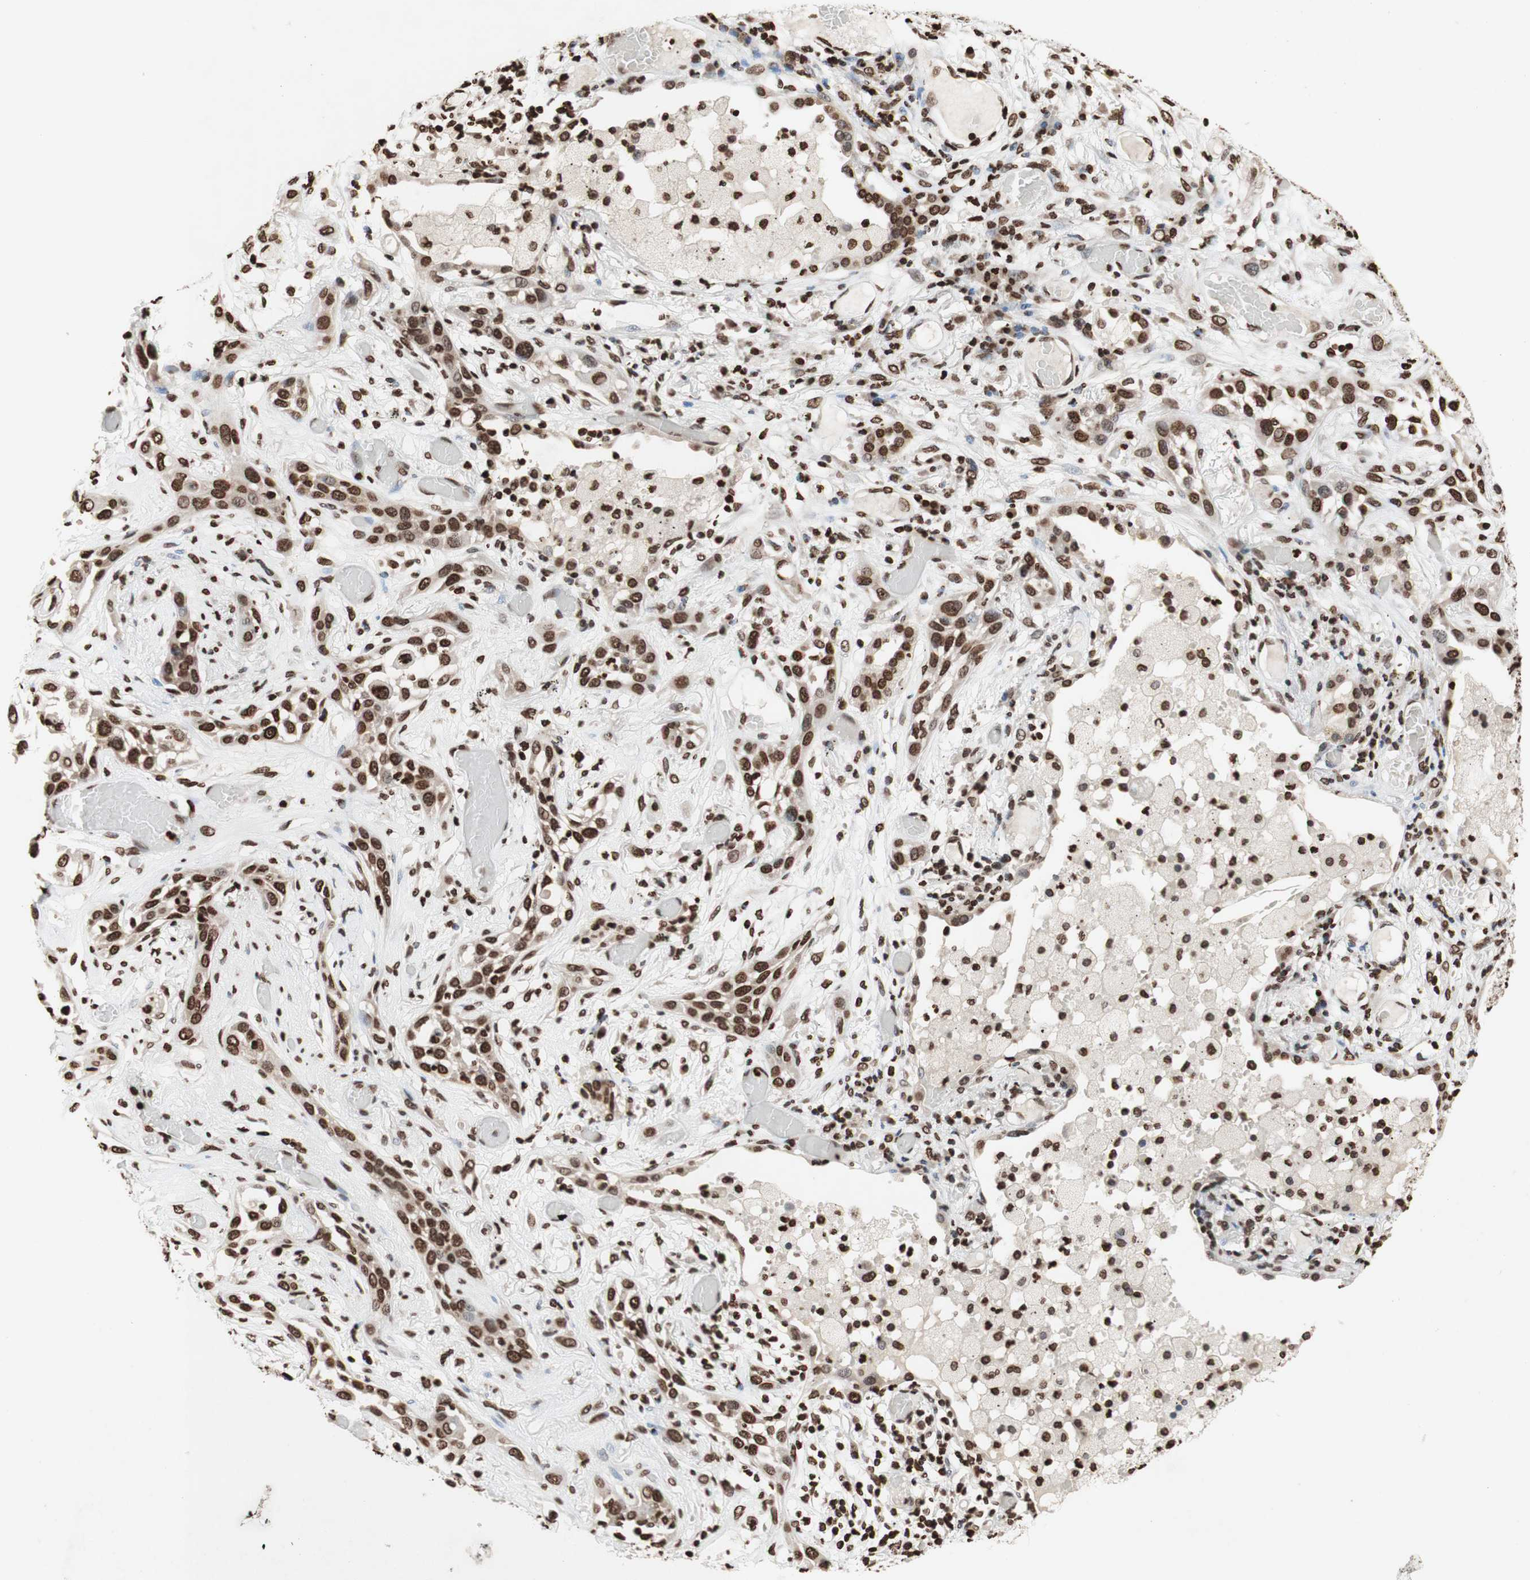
{"staining": {"intensity": "moderate", "quantity": ">75%", "location": "nuclear"}, "tissue": "lung cancer", "cell_type": "Tumor cells", "image_type": "cancer", "snomed": [{"axis": "morphology", "description": "Squamous cell carcinoma, NOS"}, {"axis": "topography", "description": "Lung"}], "caption": "Lung squamous cell carcinoma was stained to show a protein in brown. There is medium levels of moderate nuclear staining in about >75% of tumor cells. Nuclei are stained in blue.", "gene": "NCOA3", "patient": {"sex": "male", "age": 71}}